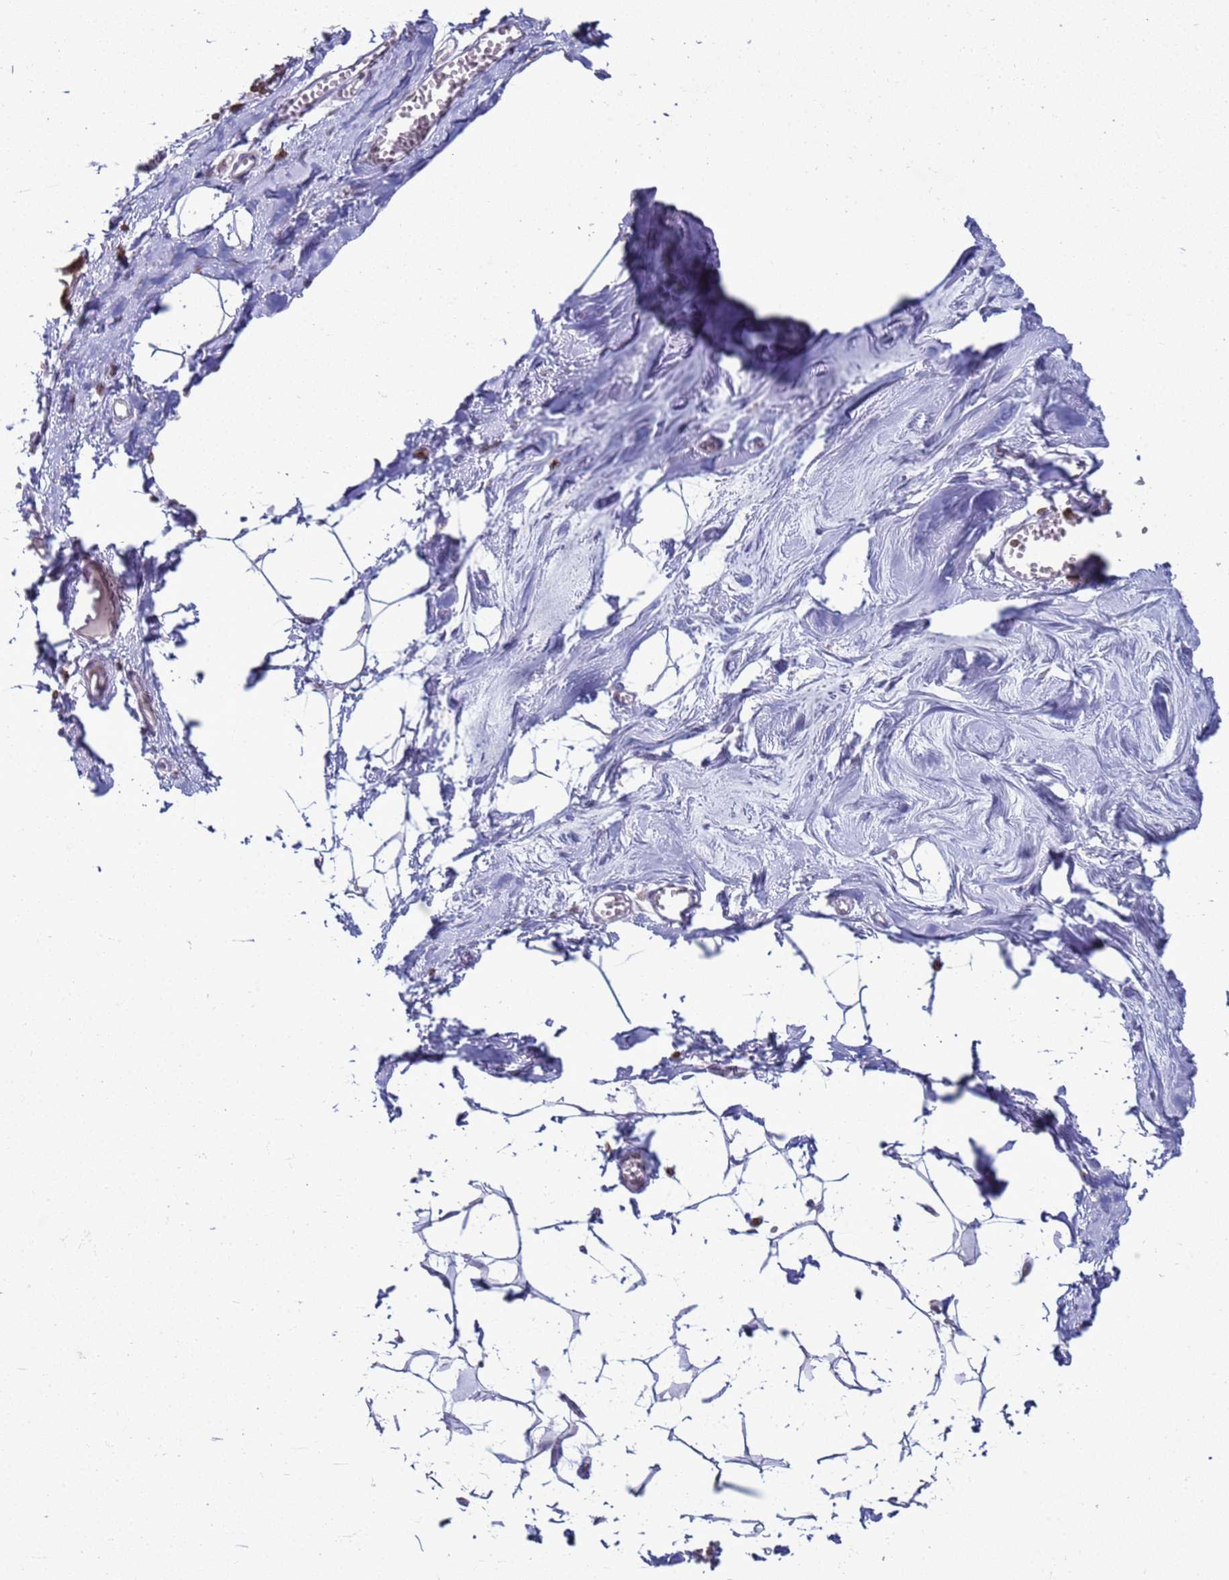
{"staining": {"intensity": "negative", "quantity": "none", "location": "none"}, "tissue": "breast", "cell_type": "Adipocytes", "image_type": "normal", "snomed": [{"axis": "morphology", "description": "Normal tissue, NOS"}, {"axis": "topography", "description": "Breast"}], "caption": "Histopathology image shows no significant protein positivity in adipocytes of normal breast.", "gene": "DHX37", "patient": {"sex": "female", "age": 27}}